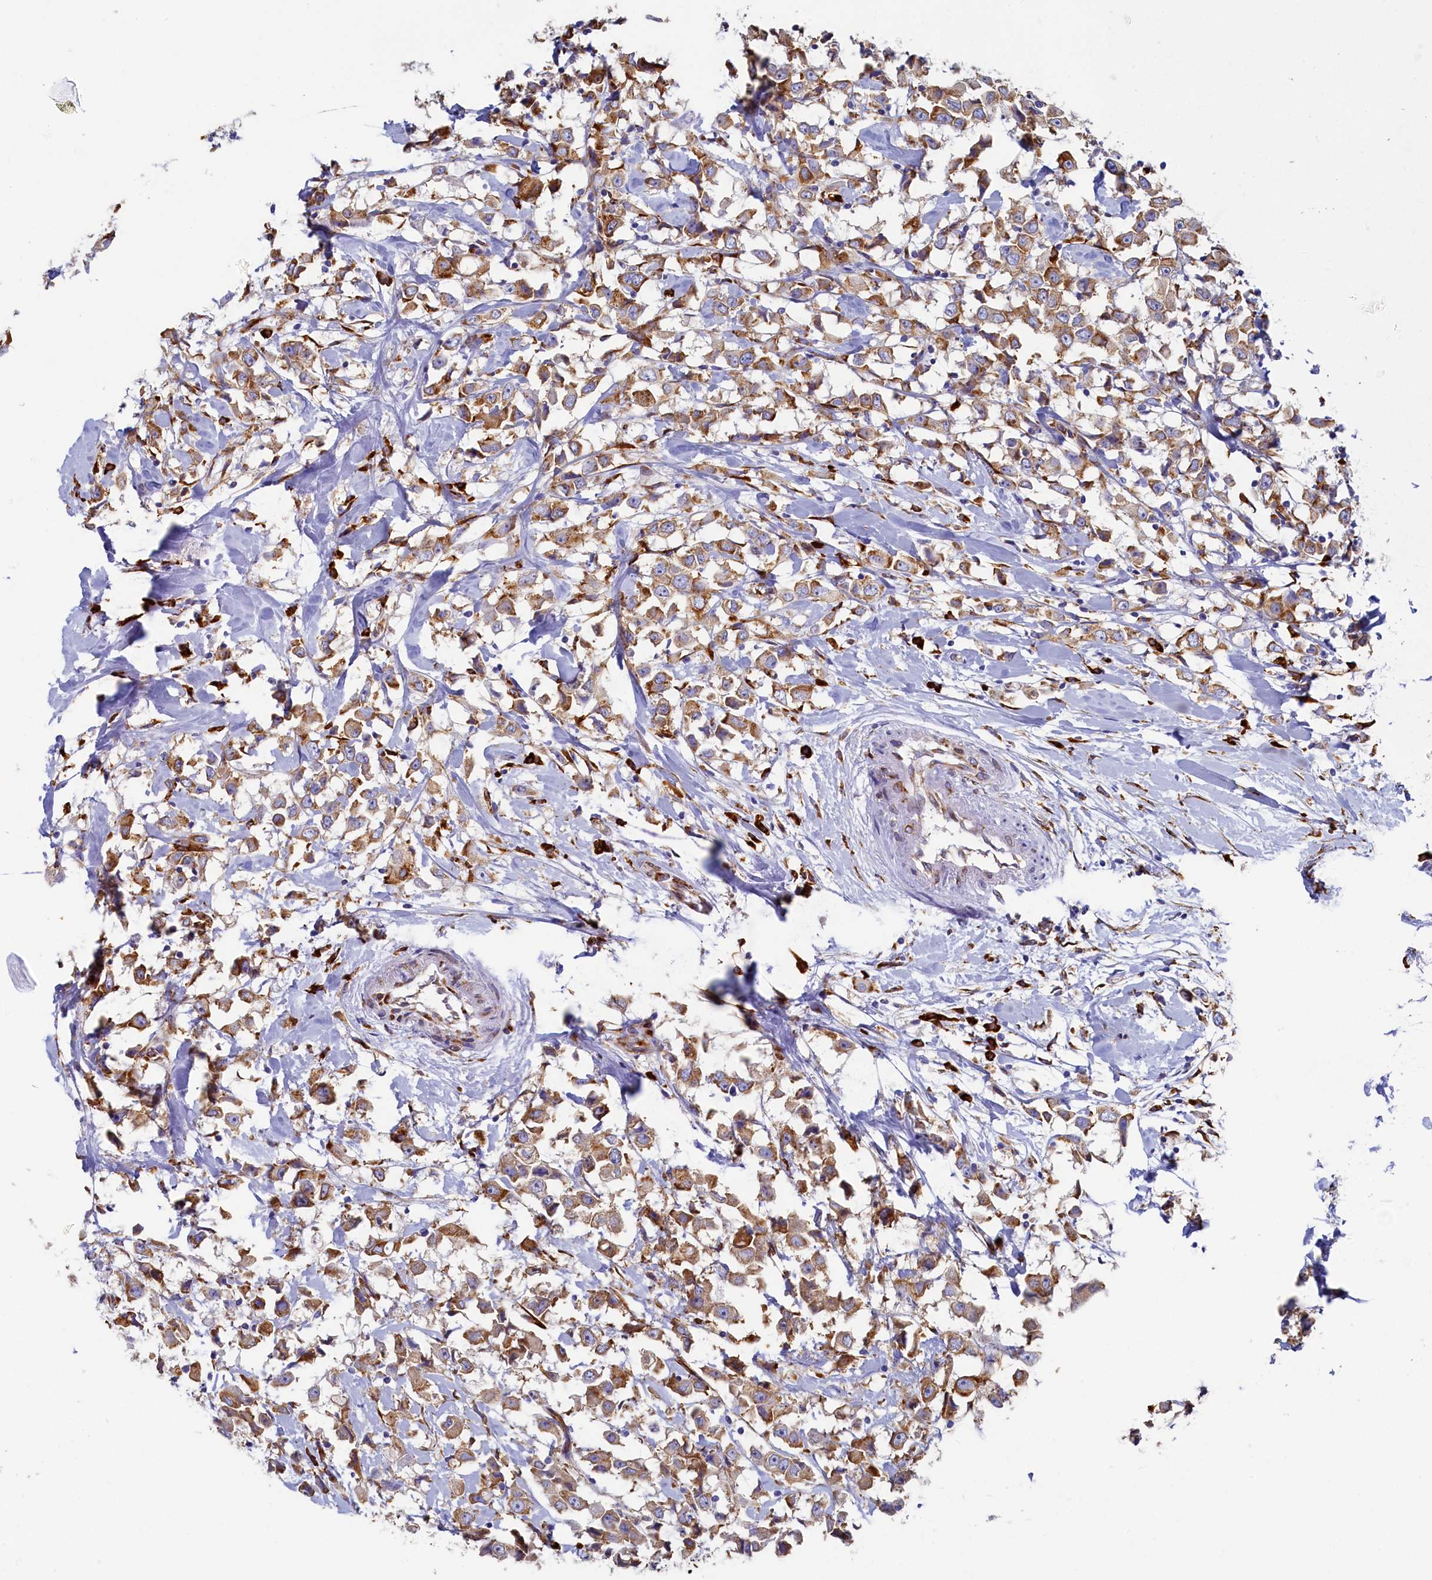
{"staining": {"intensity": "moderate", "quantity": ">75%", "location": "cytoplasmic/membranous"}, "tissue": "breast cancer", "cell_type": "Tumor cells", "image_type": "cancer", "snomed": [{"axis": "morphology", "description": "Duct carcinoma"}, {"axis": "topography", "description": "Breast"}], "caption": "Protein analysis of breast cancer tissue displays moderate cytoplasmic/membranous positivity in about >75% of tumor cells.", "gene": "TMEM18", "patient": {"sex": "female", "age": 61}}